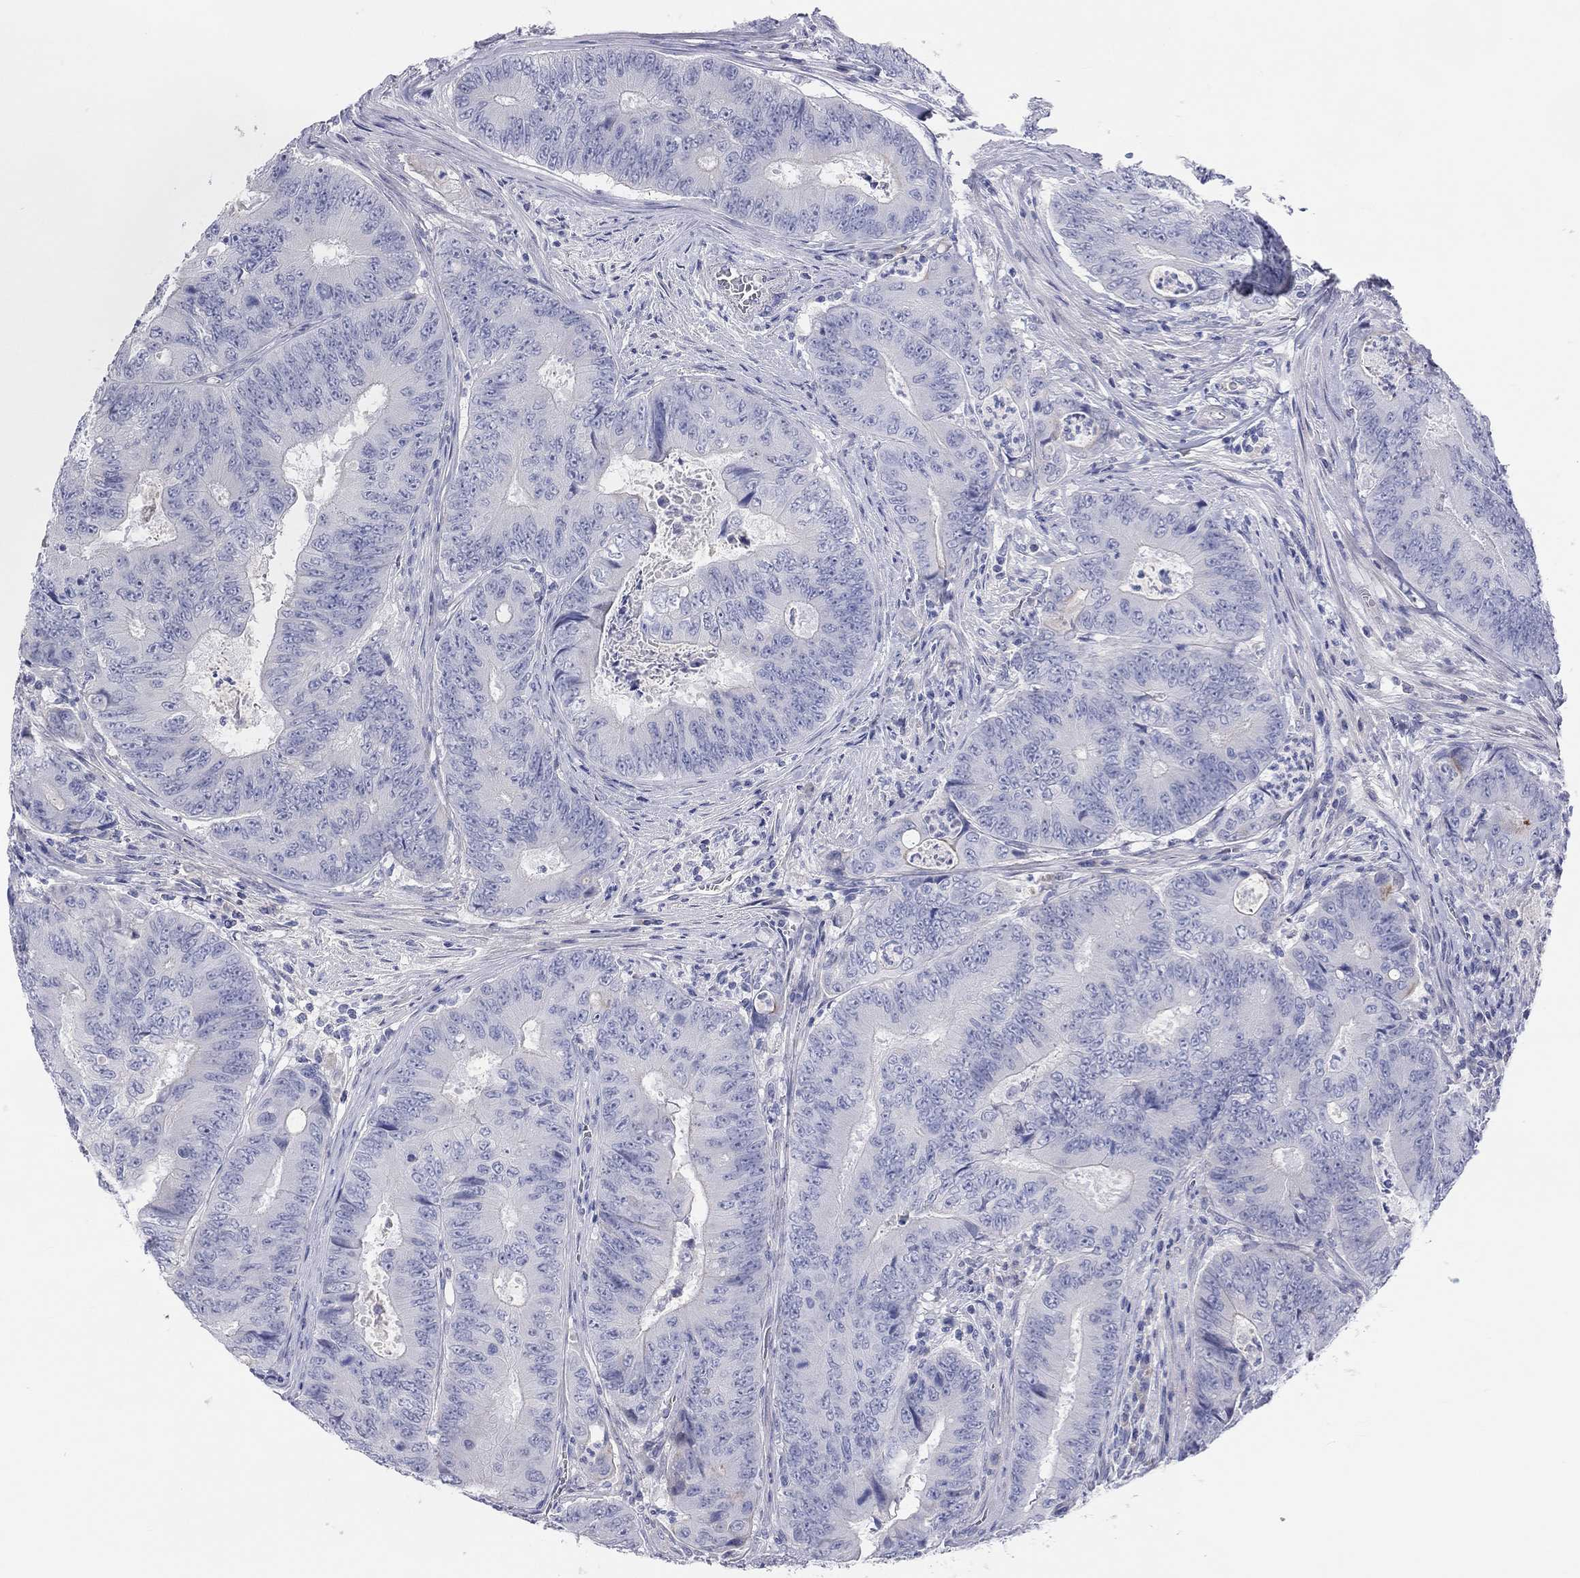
{"staining": {"intensity": "negative", "quantity": "none", "location": "none"}, "tissue": "colorectal cancer", "cell_type": "Tumor cells", "image_type": "cancer", "snomed": [{"axis": "morphology", "description": "Adenocarcinoma, NOS"}, {"axis": "topography", "description": "Colon"}], "caption": "Micrograph shows no protein expression in tumor cells of colorectal cancer (adenocarcinoma) tissue. (Immunohistochemistry (ihc), brightfield microscopy, high magnification).", "gene": "ST7L", "patient": {"sex": "female", "age": 48}}